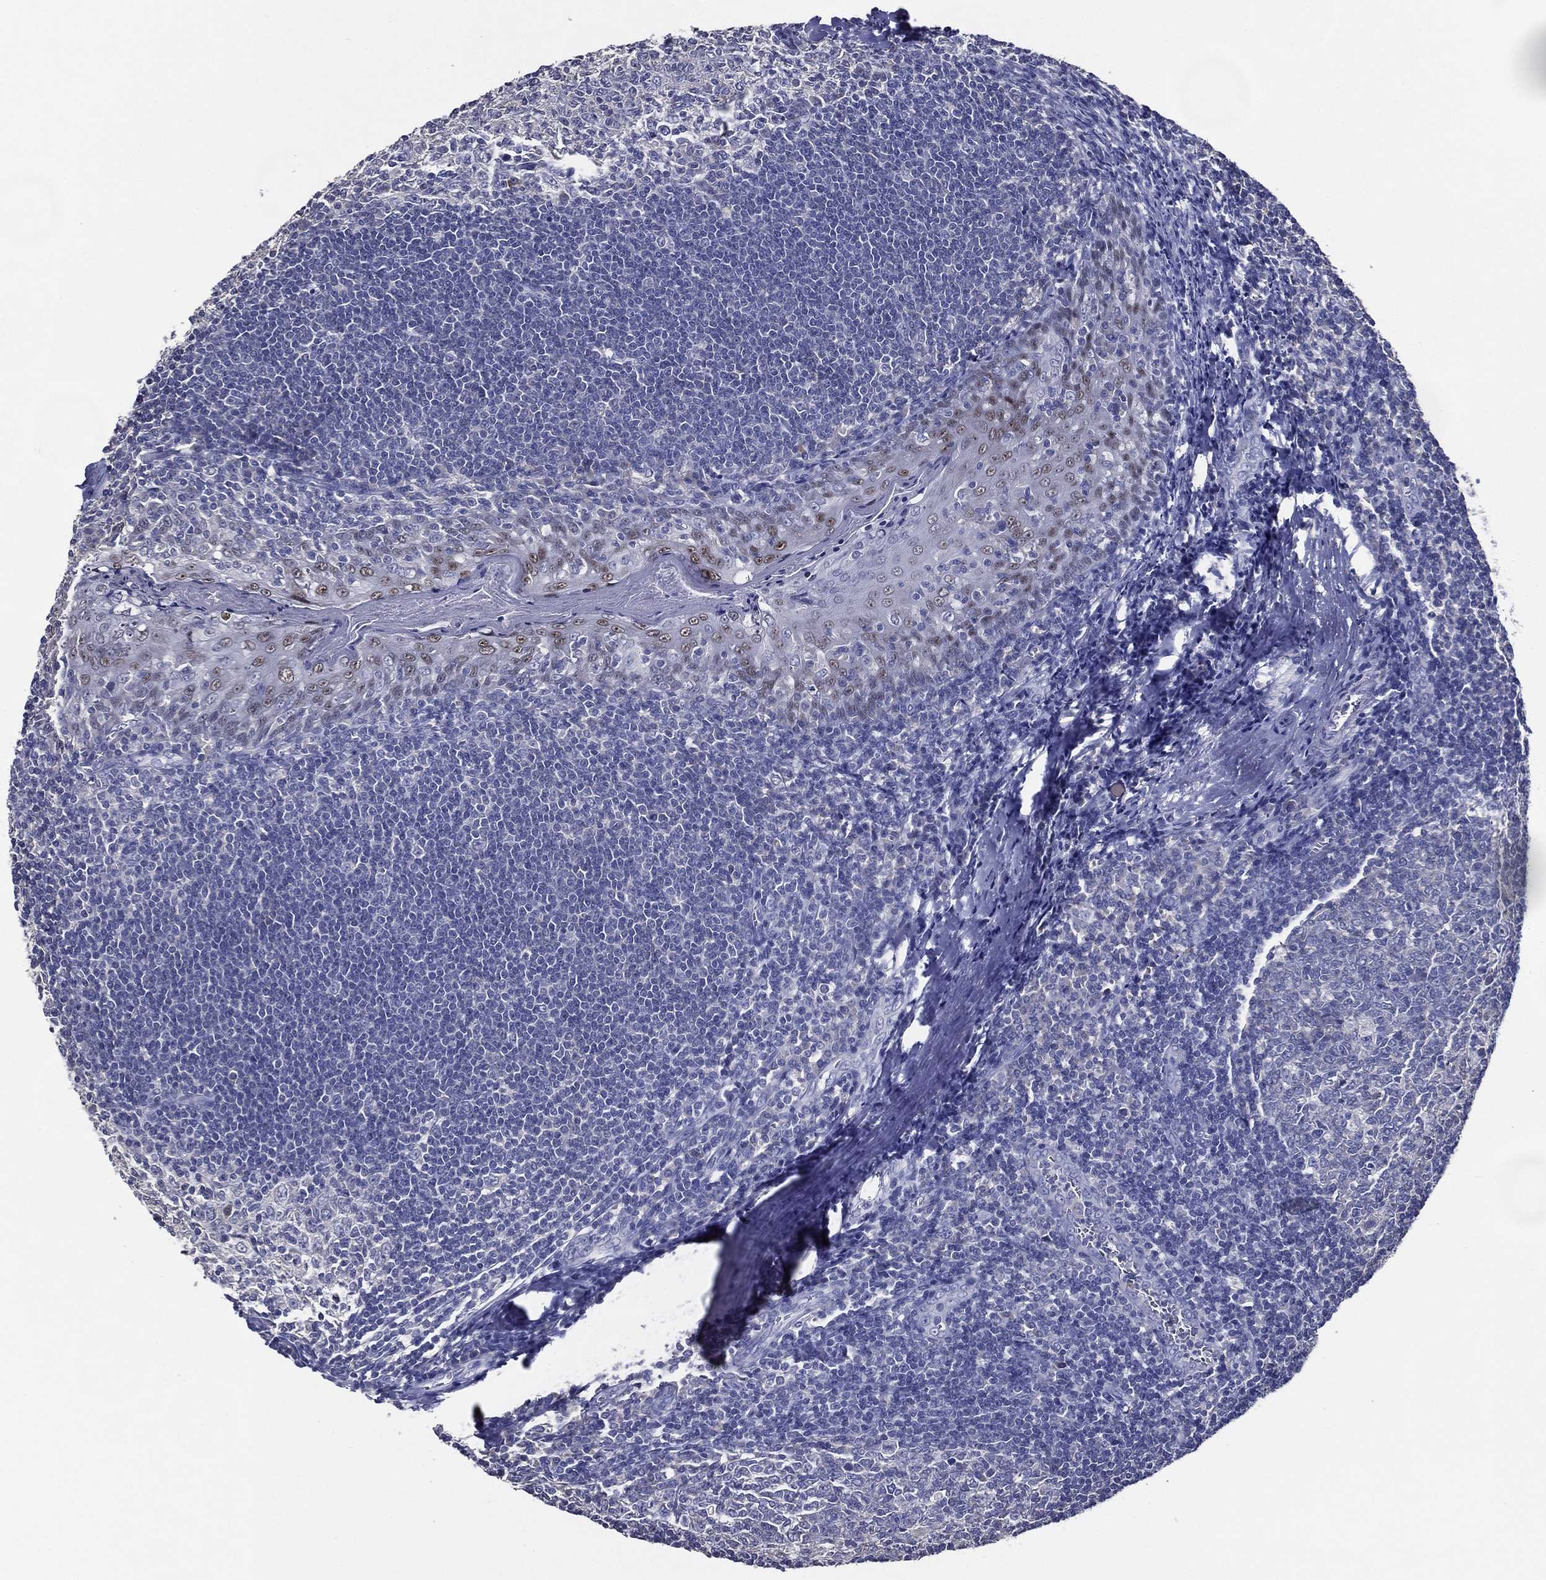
{"staining": {"intensity": "negative", "quantity": "none", "location": "none"}, "tissue": "tonsil", "cell_type": "Germinal center cells", "image_type": "normal", "snomed": [{"axis": "morphology", "description": "Normal tissue, NOS"}, {"axis": "topography", "description": "Tonsil"}], "caption": "Immunohistochemistry of benign tonsil reveals no positivity in germinal center cells.", "gene": "TFAP2A", "patient": {"sex": "male", "age": 33}}